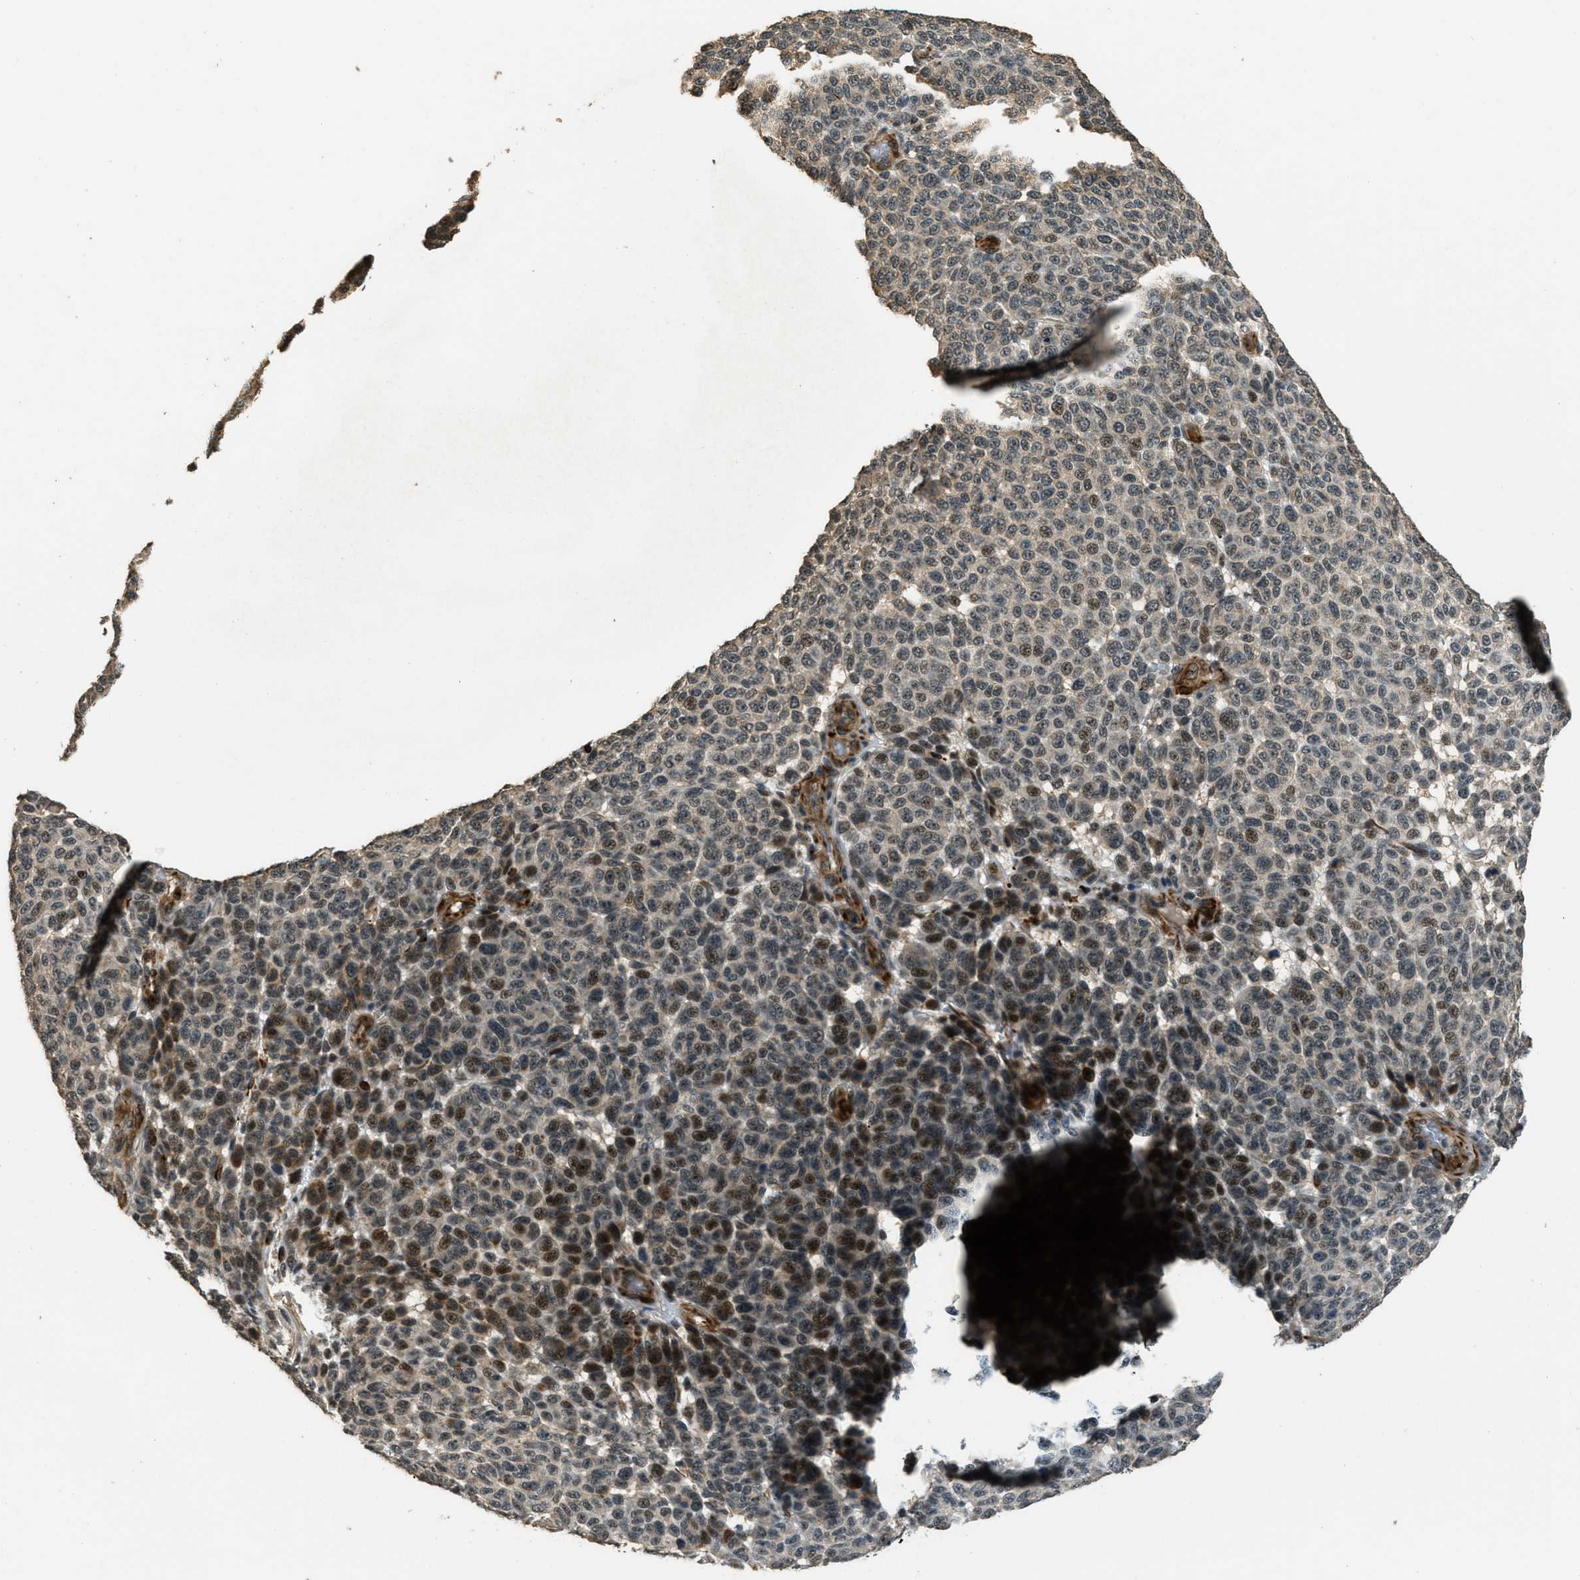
{"staining": {"intensity": "moderate", "quantity": "25%-75%", "location": "nuclear"}, "tissue": "melanoma", "cell_type": "Tumor cells", "image_type": "cancer", "snomed": [{"axis": "morphology", "description": "Malignant melanoma, NOS"}, {"axis": "topography", "description": "Skin"}], "caption": "Immunohistochemical staining of human melanoma demonstrates medium levels of moderate nuclear protein staining in about 25%-75% of tumor cells.", "gene": "MED21", "patient": {"sex": "male", "age": 59}}